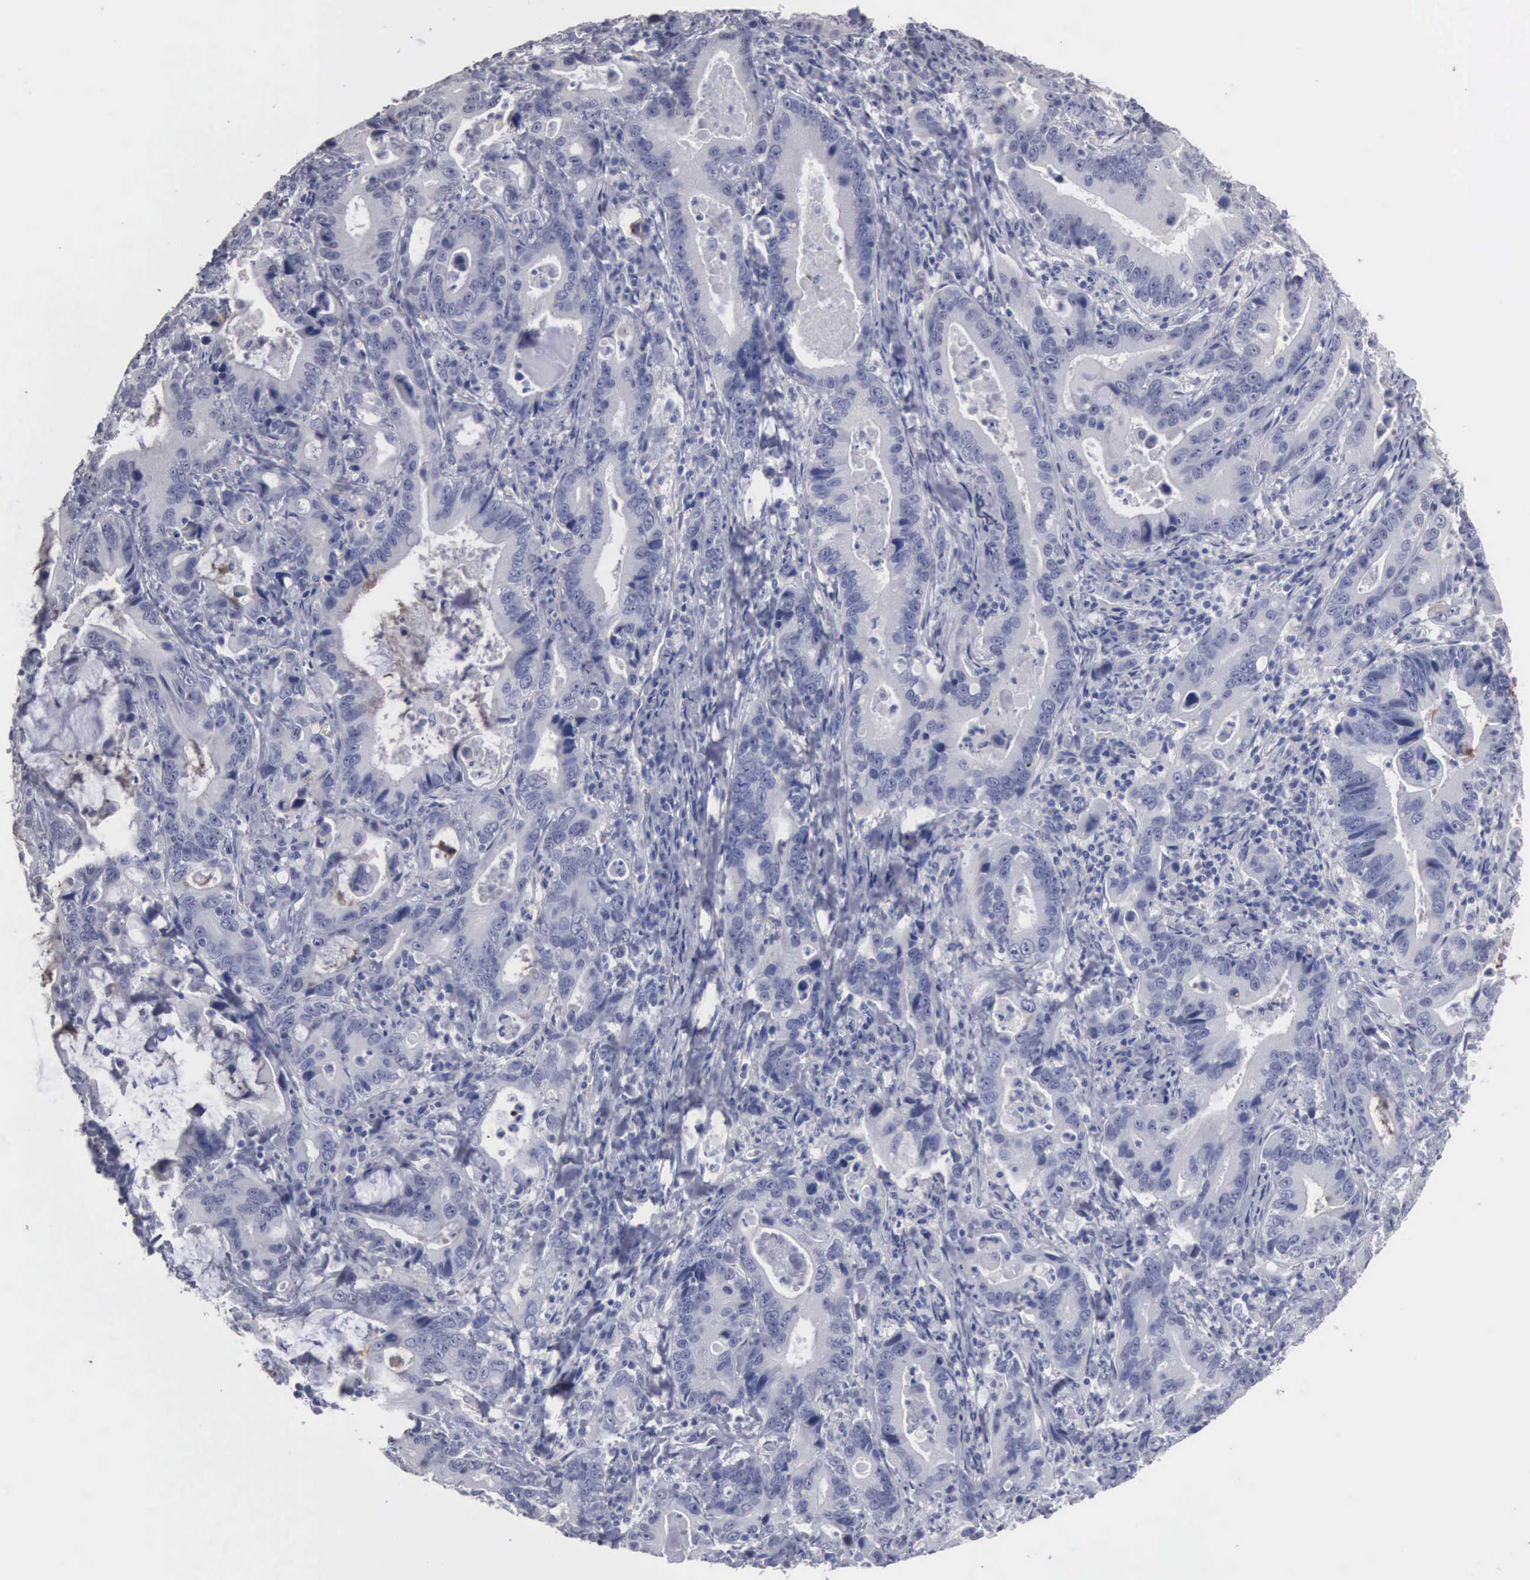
{"staining": {"intensity": "weak", "quantity": "<25%", "location": "cytoplasmic/membranous"}, "tissue": "stomach cancer", "cell_type": "Tumor cells", "image_type": "cancer", "snomed": [{"axis": "morphology", "description": "Adenocarcinoma, NOS"}, {"axis": "topography", "description": "Stomach, upper"}], "caption": "Adenocarcinoma (stomach) was stained to show a protein in brown. There is no significant expression in tumor cells.", "gene": "UPB1", "patient": {"sex": "male", "age": 63}}